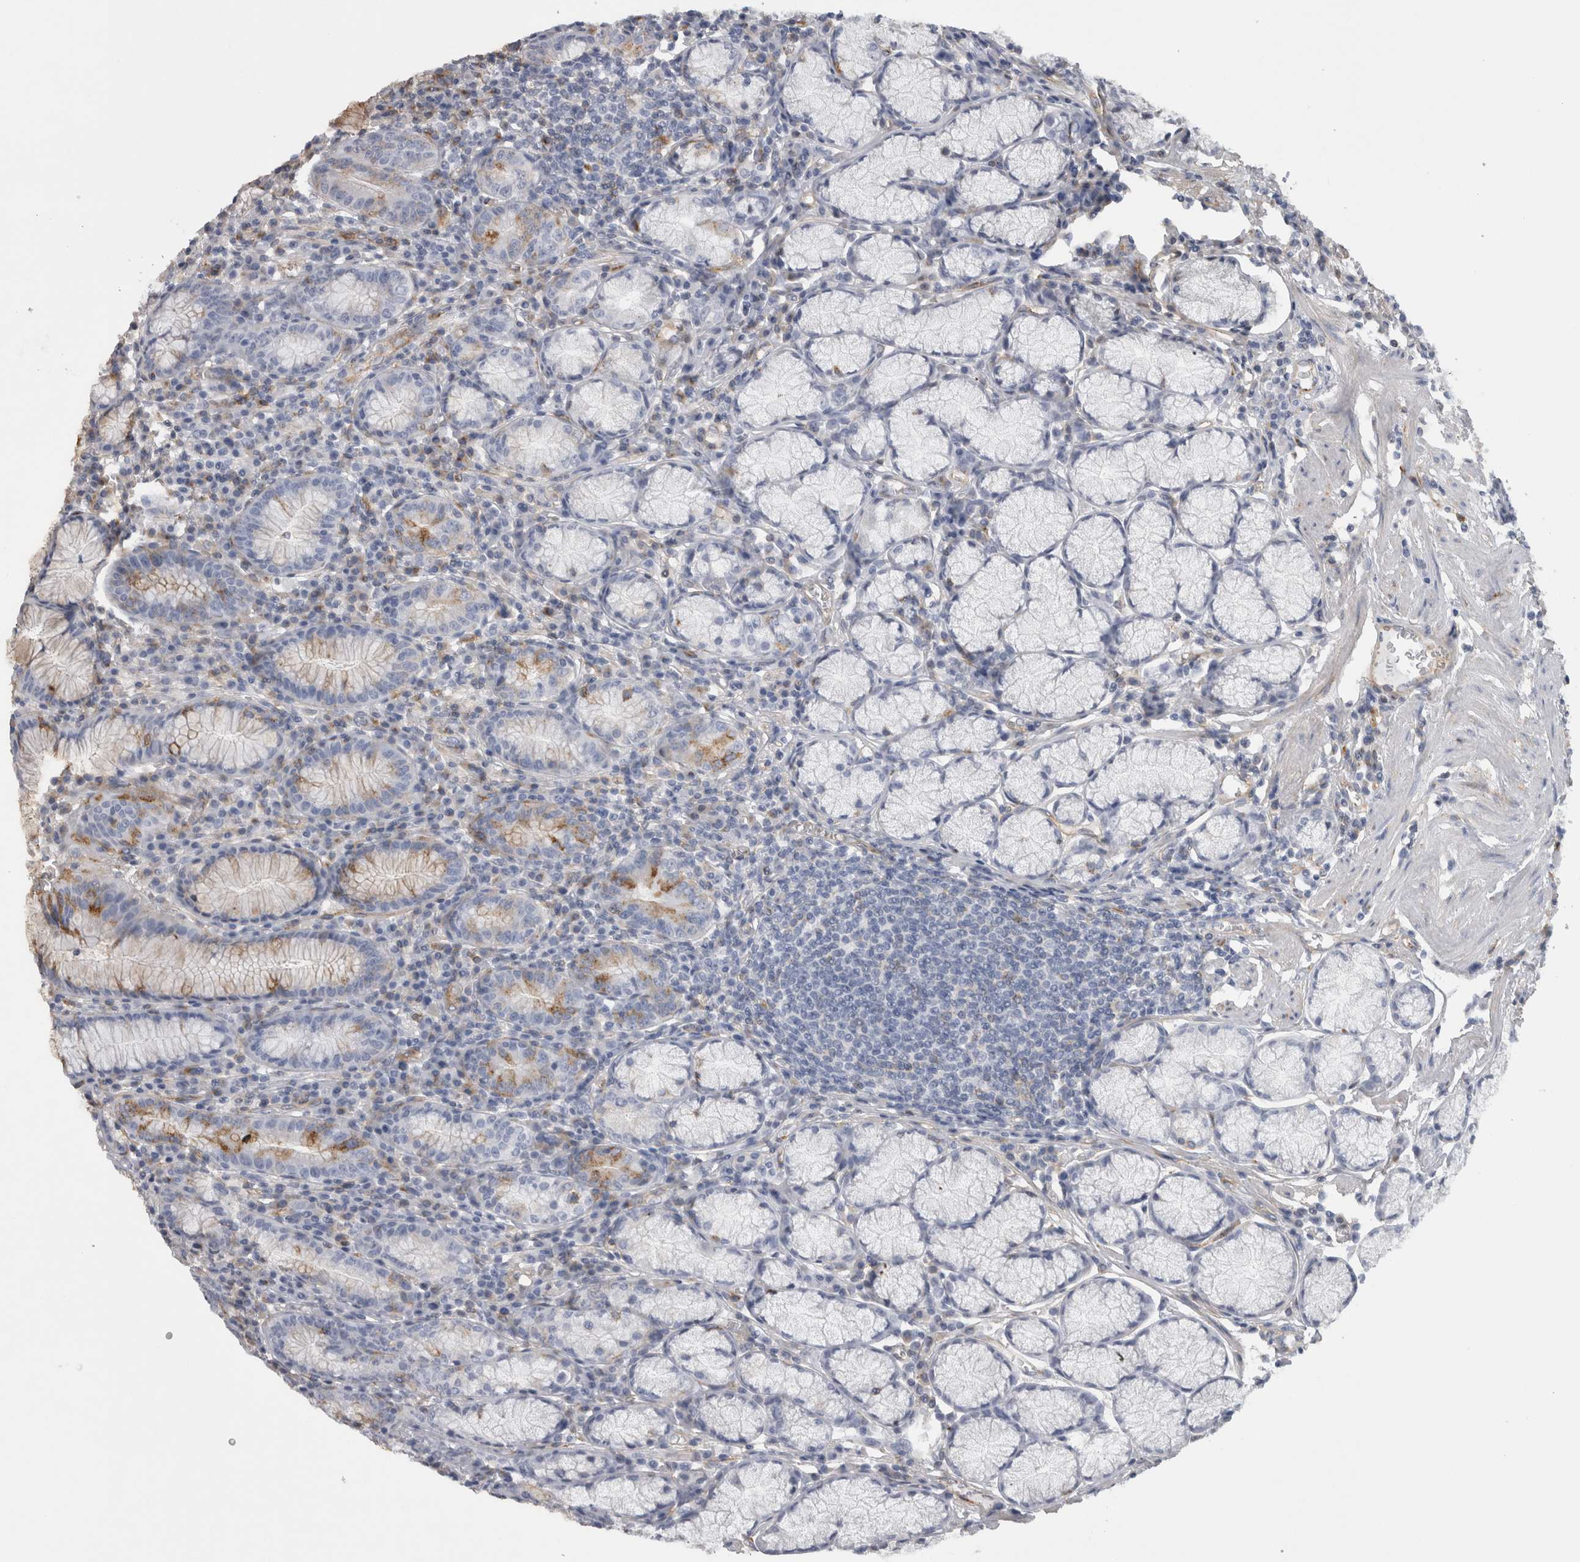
{"staining": {"intensity": "moderate", "quantity": "25%-75%", "location": "cytoplasmic/membranous"}, "tissue": "stomach", "cell_type": "Glandular cells", "image_type": "normal", "snomed": [{"axis": "morphology", "description": "Normal tissue, NOS"}, {"axis": "topography", "description": "Stomach"}], "caption": "Immunohistochemistry (DAB (3,3'-diaminobenzidine)) staining of benign stomach exhibits moderate cytoplasmic/membranous protein staining in about 25%-75% of glandular cells.", "gene": "ATXN3L", "patient": {"sex": "male", "age": 55}}